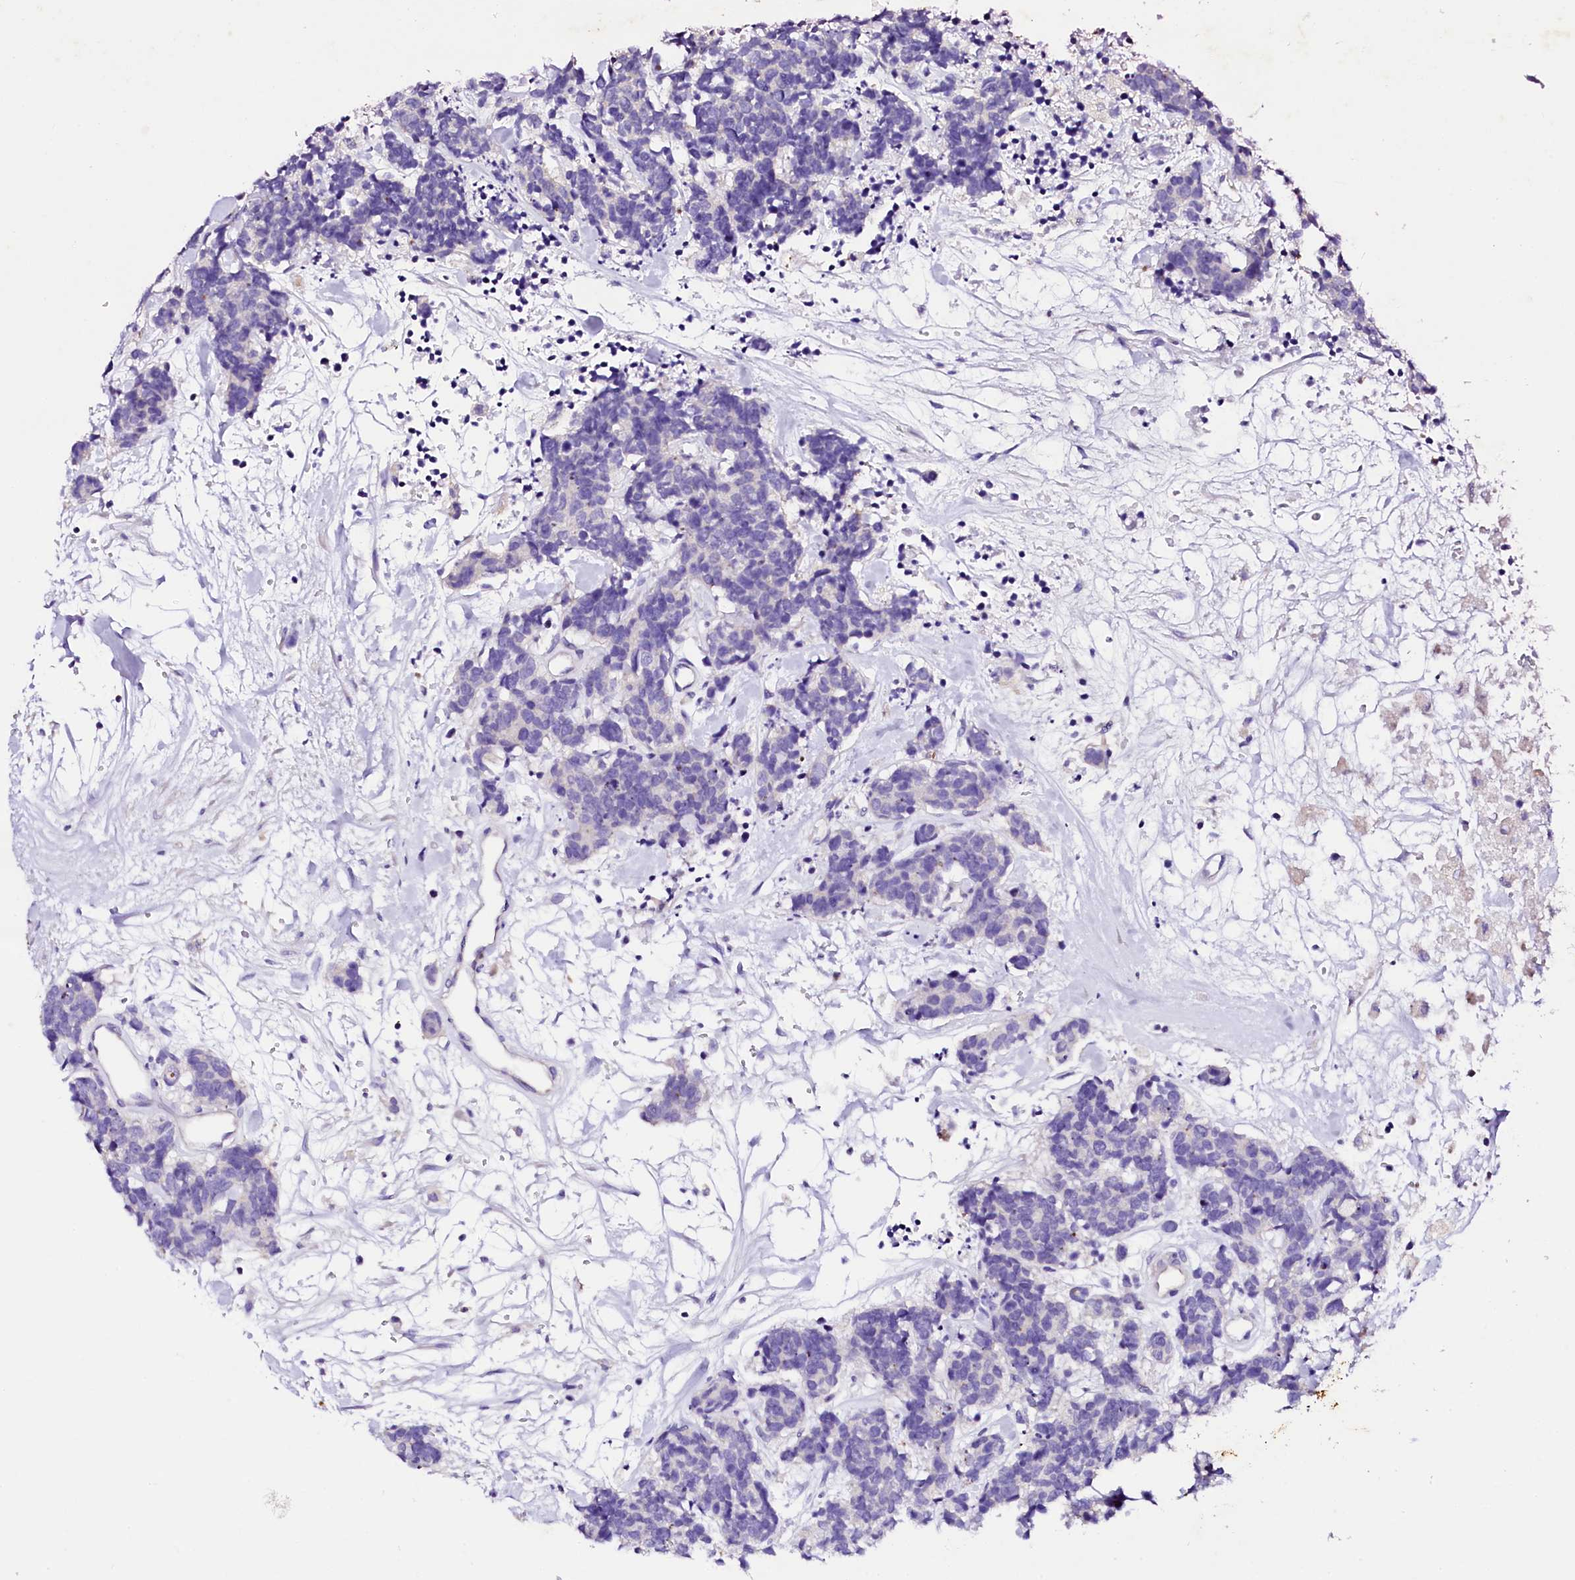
{"staining": {"intensity": "negative", "quantity": "none", "location": "none"}, "tissue": "carcinoid", "cell_type": "Tumor cells", "image_type": "cancer", "snomed": [{"axis": "morphology", "description": "Carcinoma, NOS"}, {"axis": "morphology", "description": "Carcinoid, malignant, NOS"}, {"axis": "topography", "description": "Urinary bladder"}], "caption": "A high-resolution histopathology image shows immunohistochemistry (IHC) staining of carcinoid, which shows no significant positivity in tumor cells.", "gene": "NAA16", "patient": {"sex": "male", "age": 57}}